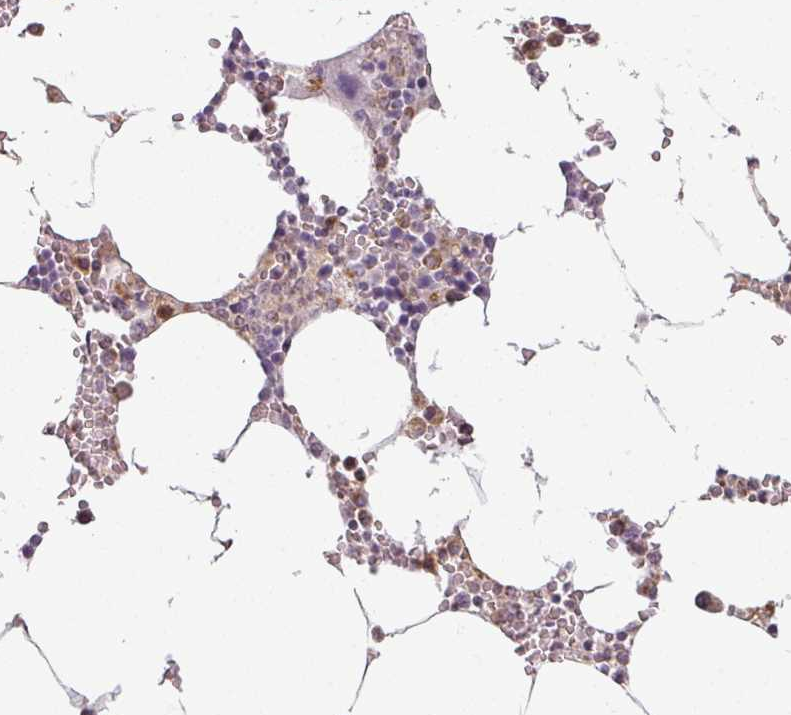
{"staining": {"intensity": "moderate", "quantity": "<25%", "location": "cytoplasmic/membranous"}, "tissue": "bone marrow", "cell_type": "Hematopoietic cells", "image_type": "normal", "snomed": [{"axis": "morphology", "description": "Normal tissue, NOS"}, {"axis": "topography", "description": "Bone marrow"}], "caption": "An image showing moderate cytoplasmic/membranous positivity in approximately <25% of hematopoietic cells in normal bone marrow, as visualized by brown immunohistochemical staining.", "gene": "CCDC144A", "patient": {"sex": "male", "age": 70}}